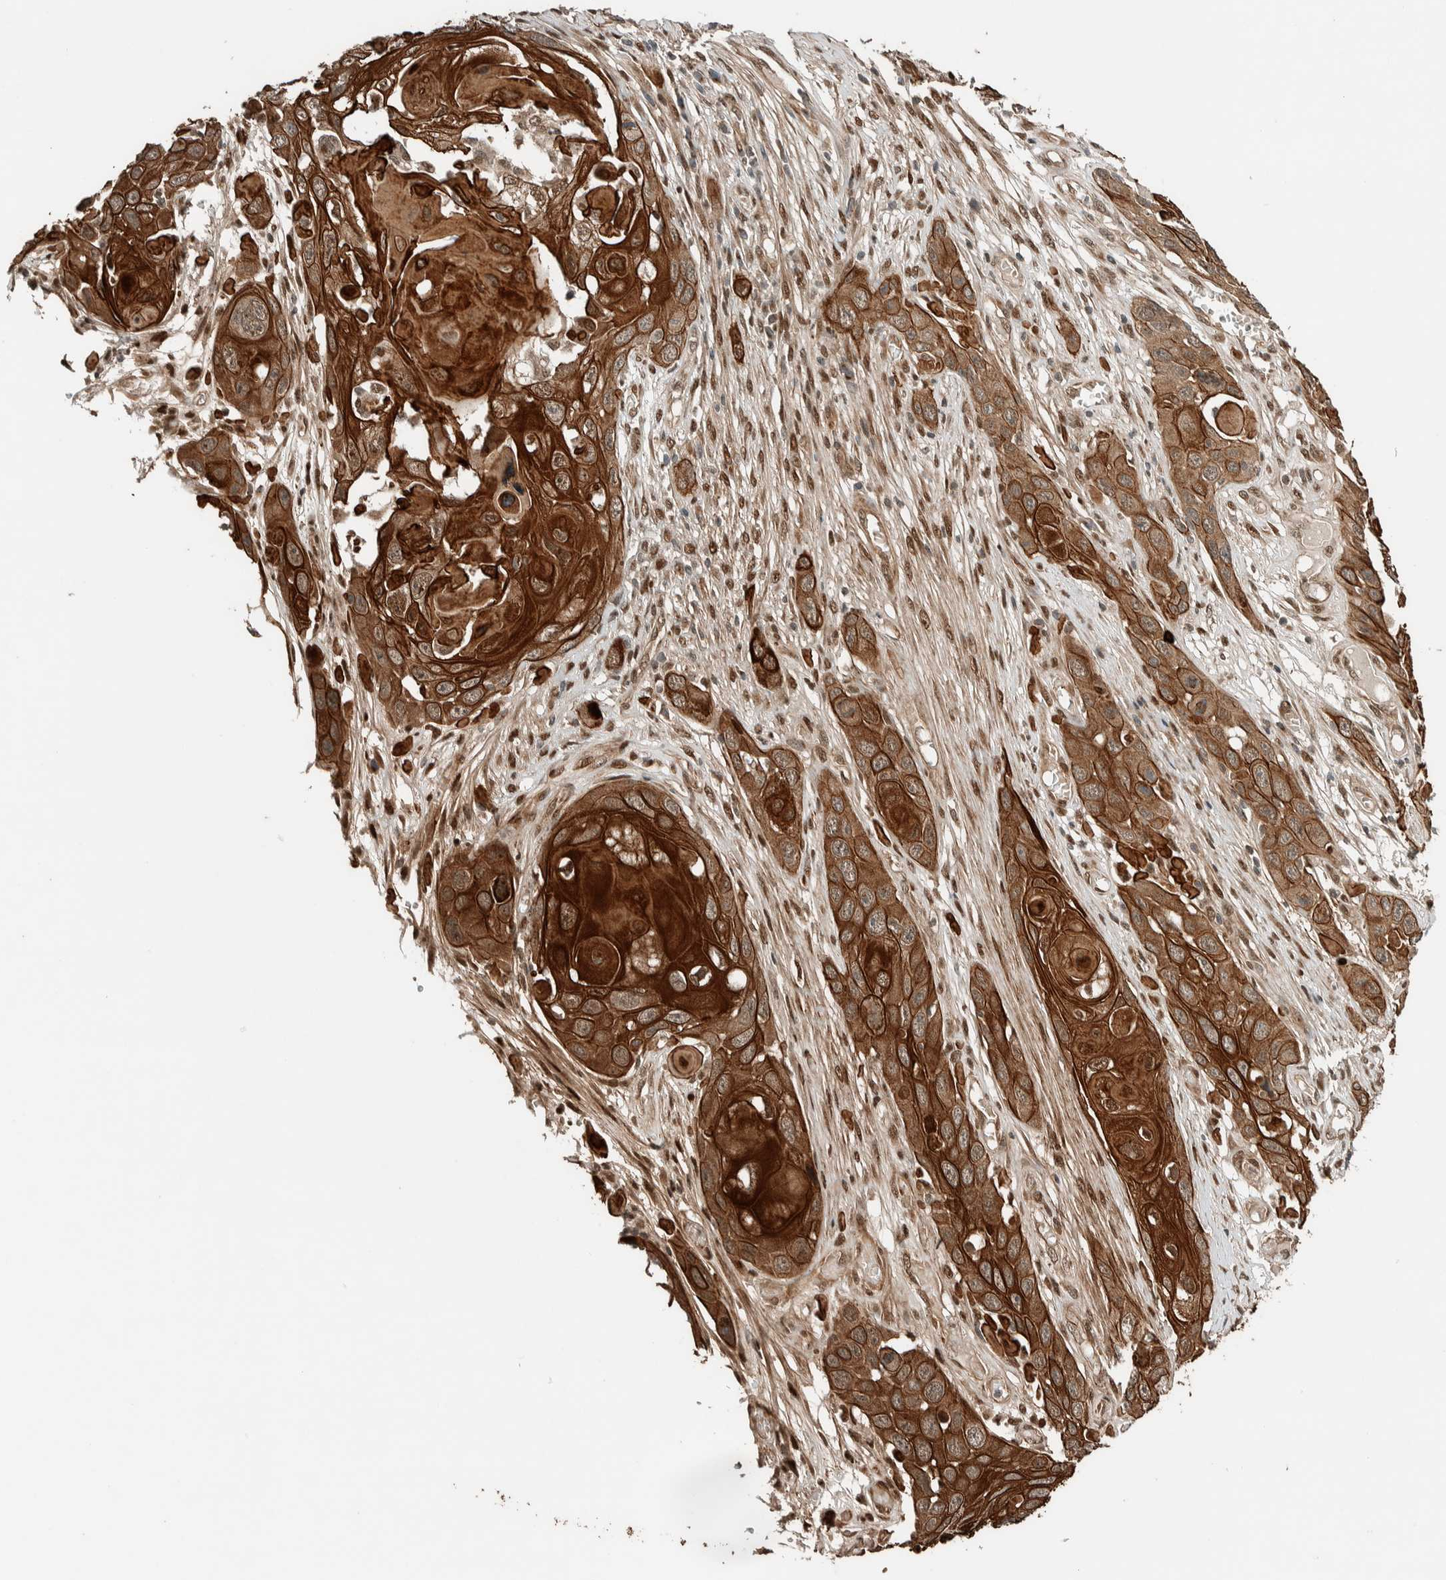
{"staining": {"intensity": "moderate", "quantity": ">75%", "location": "cytoplasmic/membranous"}, "tissue": "skin cancer", "cell_type": "Tumor cells", "image_type": "cancer", "snomed": [{"axis": "morphology", "description": "Squamous cell carcinoma, NOS"}, {"axis": "topography", "description": "Skin"}], "caption": "Skin cancer was stained to show a protein in brown. There is medium levels of moderate cytoplasmic/membranous staining in approximately >75% of tumor cells. (Brightfield microscopy of DAB IHC at high magnification).", "gene": "STXBP4", "patient": {"sex": "male", "age": 55}}